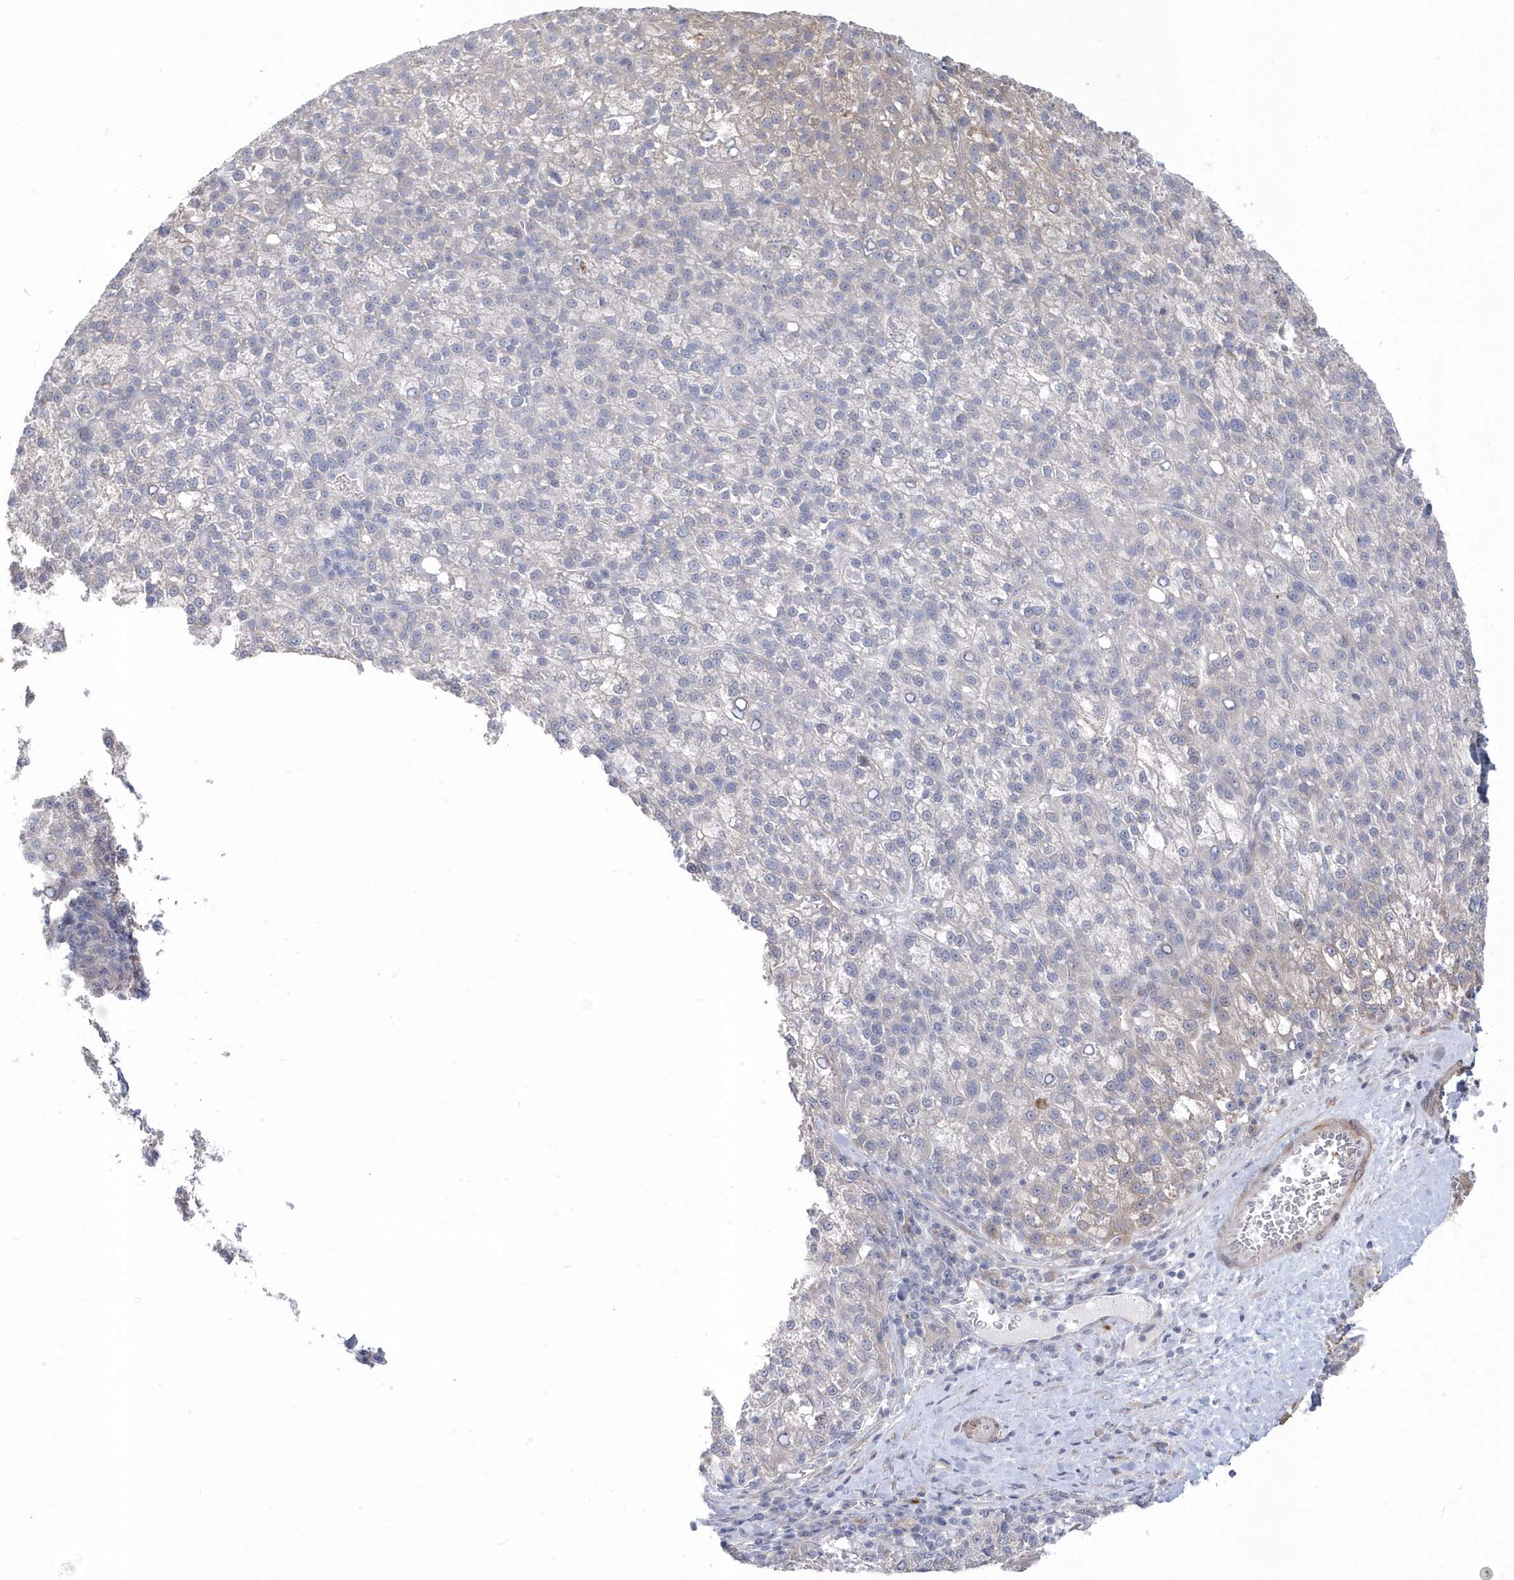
{"staining": {"intensity": "negative", "quantity": "none", "location": "none"}, "tissue": "liver cancer", "cell_type": "Tumor cells", "image_type": "cancer", "snomed": [{"axis": "morphology", "description": "Carcinoma, Hepatocellular, NOS"}, {"axis": "topography", "description": "Liver"}], "caption": "A high-resolution histopathology image shows immunohistochemistry staining of liver hepatocellular carcinoma, which shows no significant staining in tumor cells.", "gene": "GTPBP6", "patient": {"sex": "female", "age": 58}}